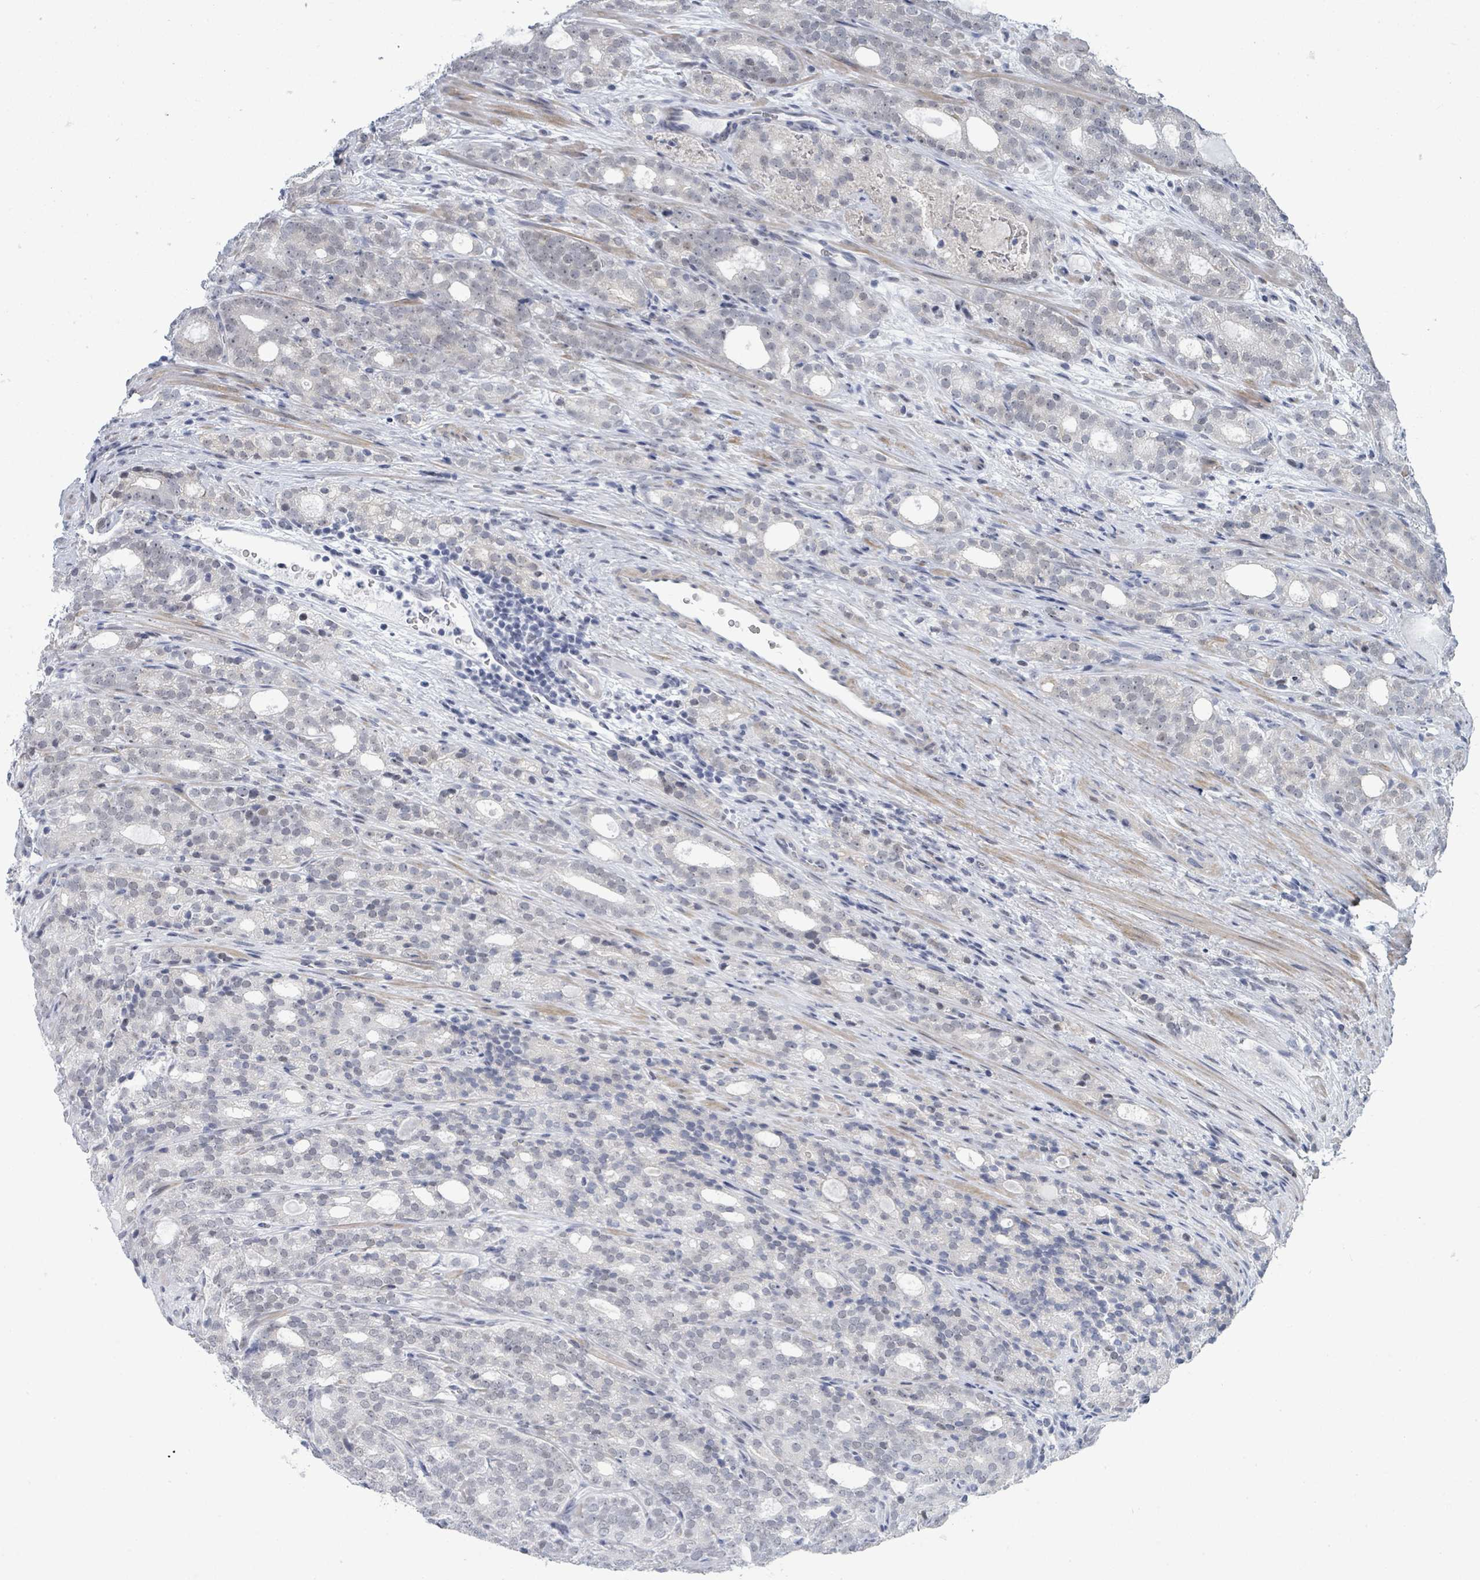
{"staining": {"intensity": "negative", "quantity": "none", "location": "none"}, "tissue": "prostate cancer", "cell_type": "Tumor cells", "image_type": "cancer", "snomed": [{"axis": "morphology", "description": "Adenocarcinoma, High grade"}, {"axis": "topography", "description": "Prostate"}], "caption": "Tumor cells show no significant protein staining in prostate cancer.", "gene": "CT45A5", "patient": {"sex": "male", "age": 64}}